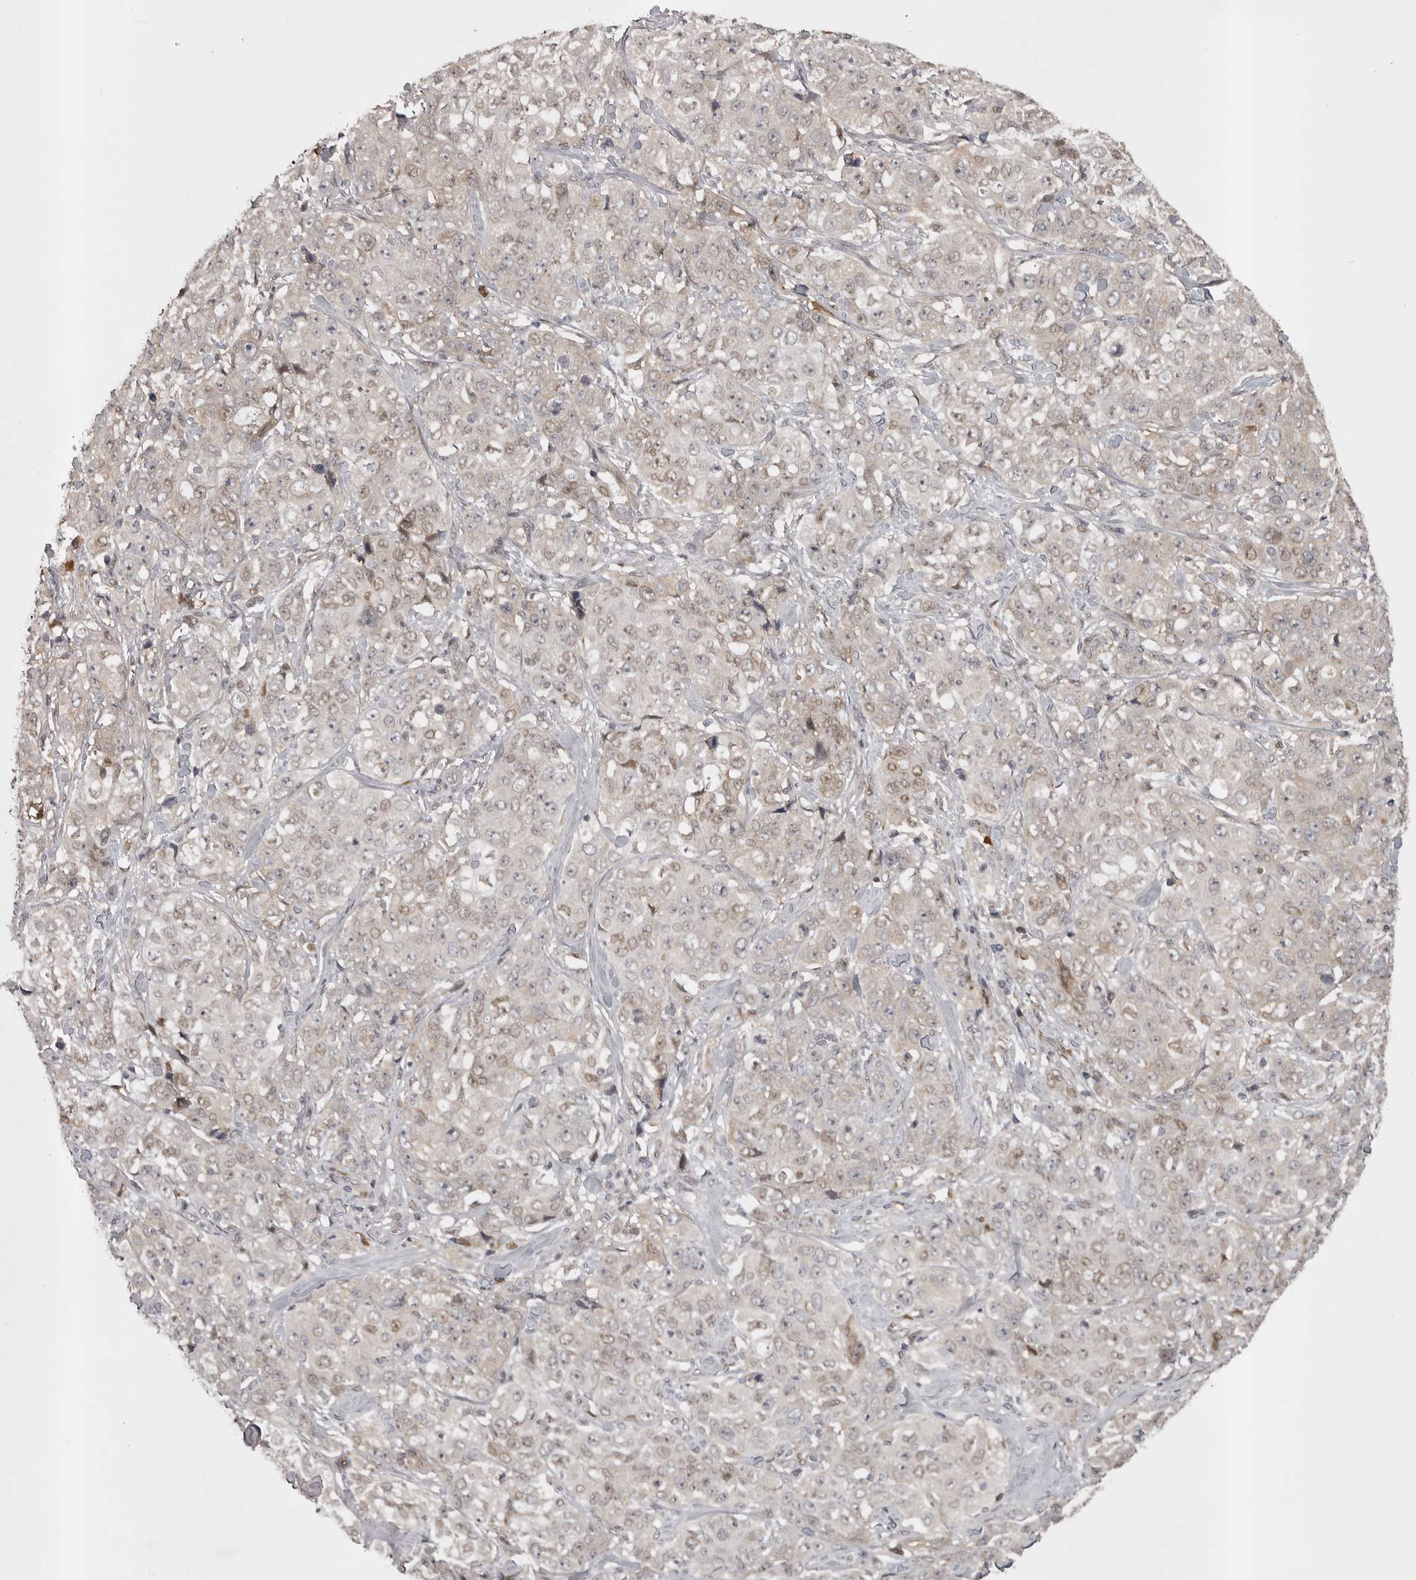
{"staining": {"intensity": "weak", "quantity": "<25%", "location": "nuclear"}, "tissue": "stomach cancer", "cell_type": "Tumor cells", "image_type": "cancer", "snomed": [{"axis": "morphology", "description": "Adenocarcinoma, NOS"}, {"axis": "topography", "description": "Stomach"}], "caption": "Immunohistochemistry image of human stomach cancer stained for a protein (brown), which displays no positivity in tumor cells.", "gene": "SNX16", "patient": {"sex": "male", "age": 48}}